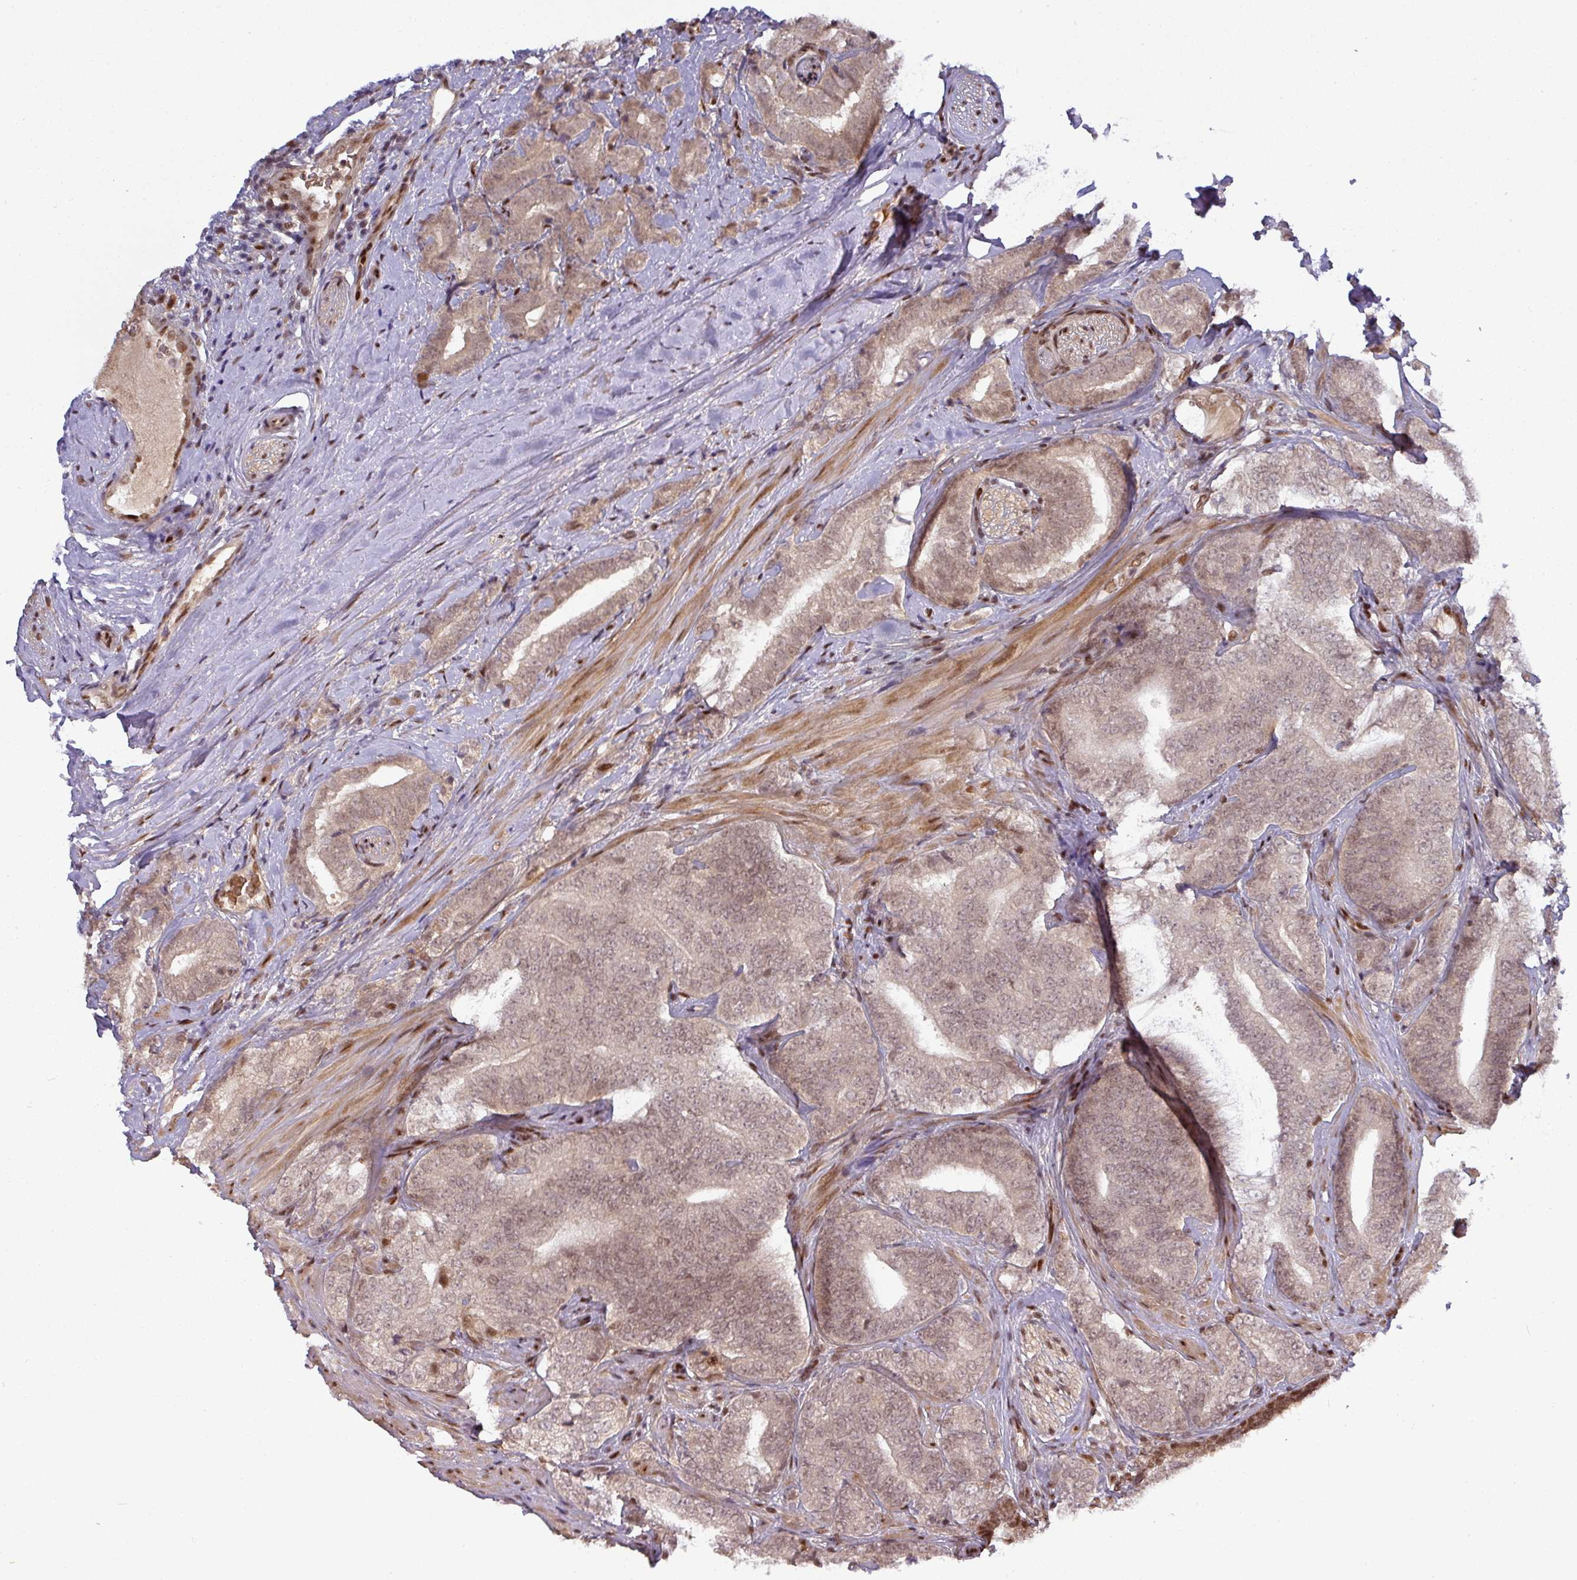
{"staining": {"intensity": "weak", "quantity": ">75%", "location": "cytoplasmic/membranous,nuclear"}, "tissue": "prostate cancer", "cell_type": "Tumor cells", "image_type": "cancer", "snomed": [{"axis": "morphology", "description": "Adenocarcinoma, High grade"}, {"axis": "topography", "description": "Prostate"}], "caption": "Adenocarcinoma (high-grade) (prostate) stained with a protein marker displays weak staining in tumor cells.", "gene": "CIC", "patient": {"sex": "male", "age": 72}}